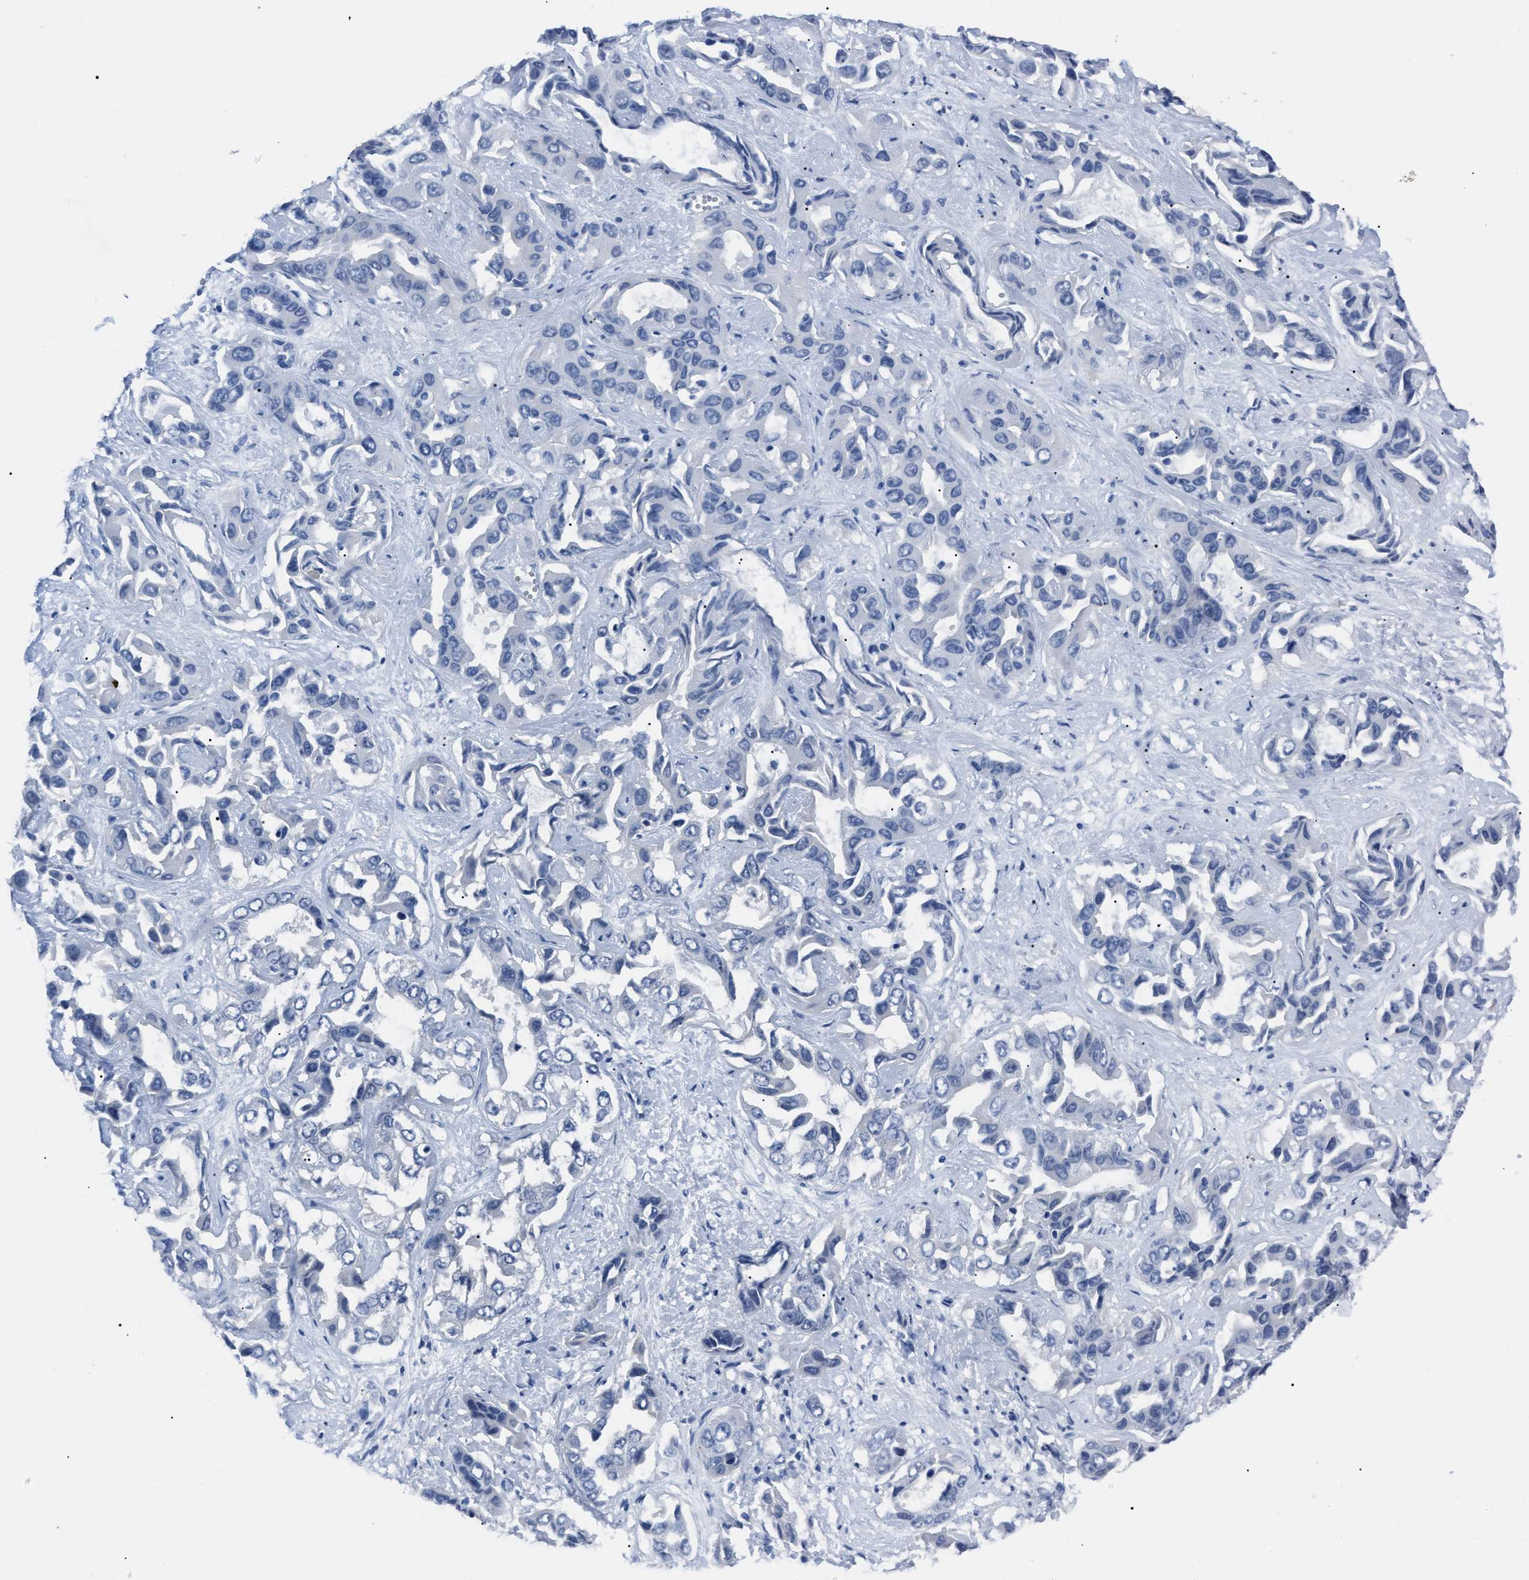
{"staining": {"intensity": "negative", "quantity": "none", "location": "none"}, "tissue": "liver cancer", "cell_type": "Tumor cells", "image_type": "cancer", "snomed": [{"axis": "morphology", "description": "Cholangiocarcinoma"}, {"axis": "topography", "description": "Liver"}], "caption": "Cholangiocarcinoma (liver) was stained to show a protein in brown. There is no significant staining in tumor cells.", "gene": "LRWD1", "patient": {"sex": "female", "age": 52}}